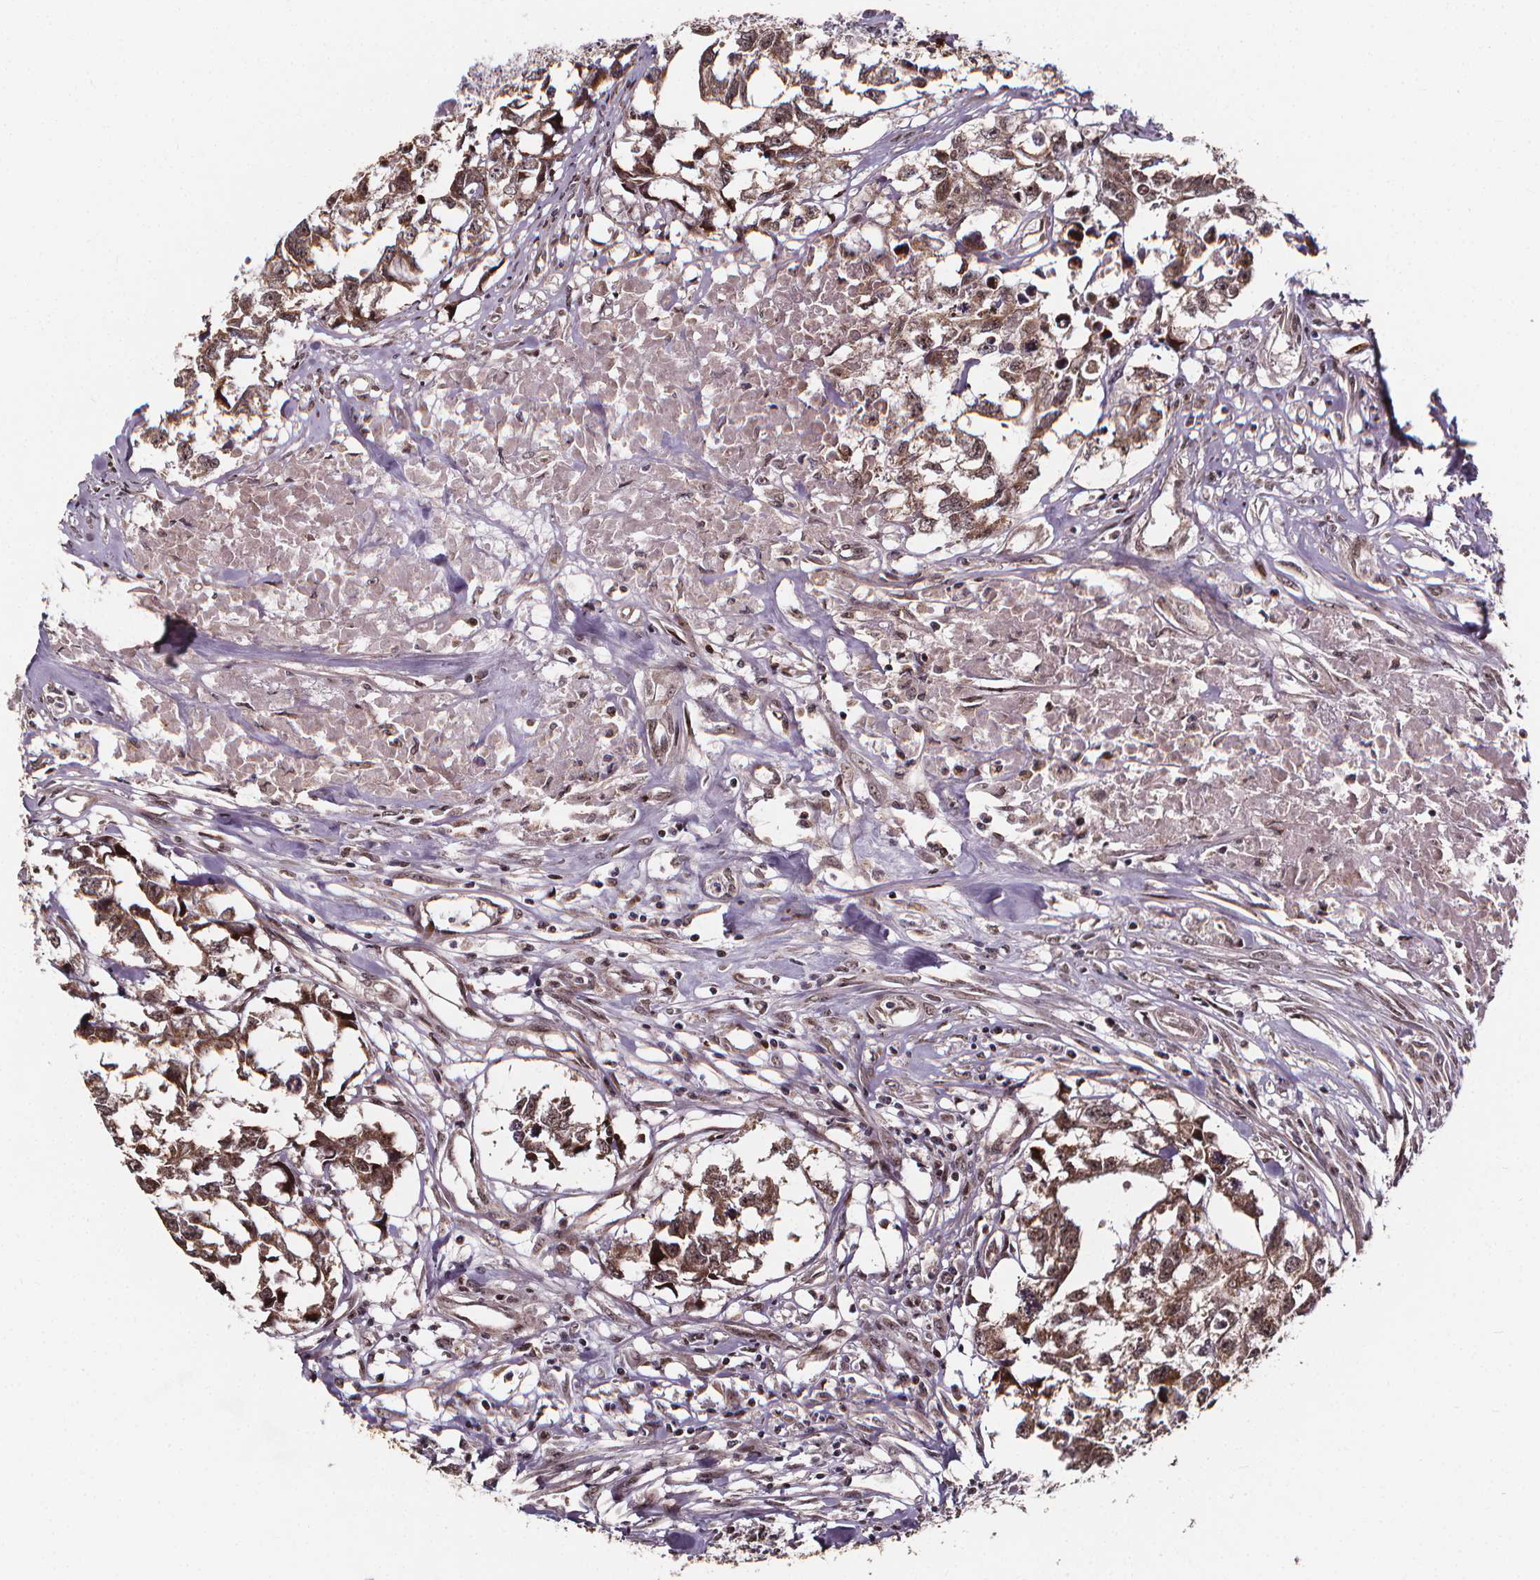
{"staining": {"intensity": "weak", "quantity": ">75%", "location": "cytoplasmic/membranous,nuclear"}, "tissue": "testis cancer", "cell_type": "Tumor cells", "image_type": "cancer", "snomed": [{"axis": "morphology", "description": "Carcinoma, Embryonal, NOS"}, {"axis": "morphology", "description": "Teratoma, malignant, NOS"}, {"axis": "topography", "description": "Testis"}], "caption": "Human testis malignant teratoma stained for a protein (brown) displays weak cytoplasmic/membranous and nuclear positive staining in approximately >75% of tumor cells.", "gene": "DDIT3", "patient": {"sex": "male", "age": 44}}